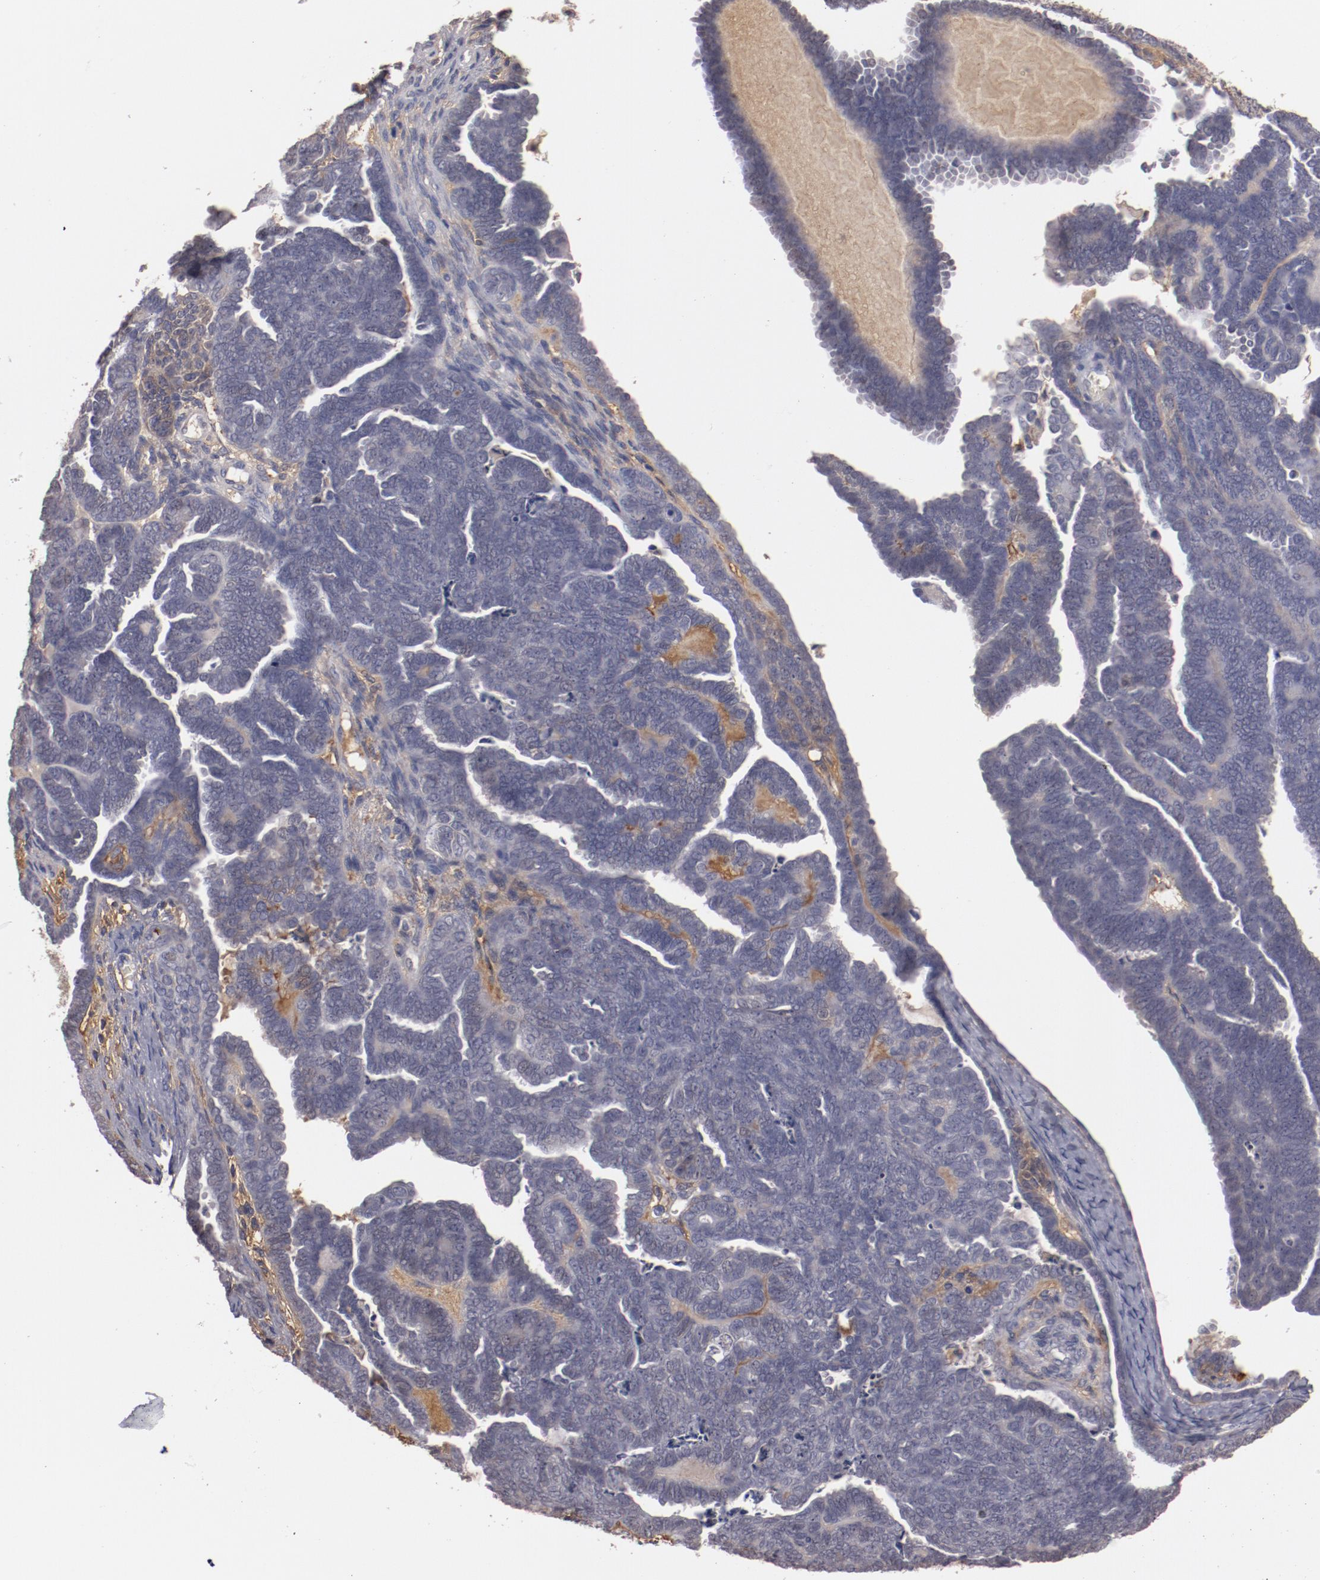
{"staining": {"intensity": "negative", "quantity": "none", "location": "none"}, "tissue": "endometrial cancer", "cell_type": "Tumor cells", "image_type": "cancer", "snomed": [{"axis": "morphology", "description": "Neoplasm, malignant, NOS"}, {"axis": "topography", "description": "Endometrium"}], "caption": "Tumor cells show no significant expression in endometrial malignant neoplasm. (DAB (3,3'-diaminobenzidine) IHC, high magnification).", "gene": "MBL2", "patient": {"sex": "female", "age": 74}}